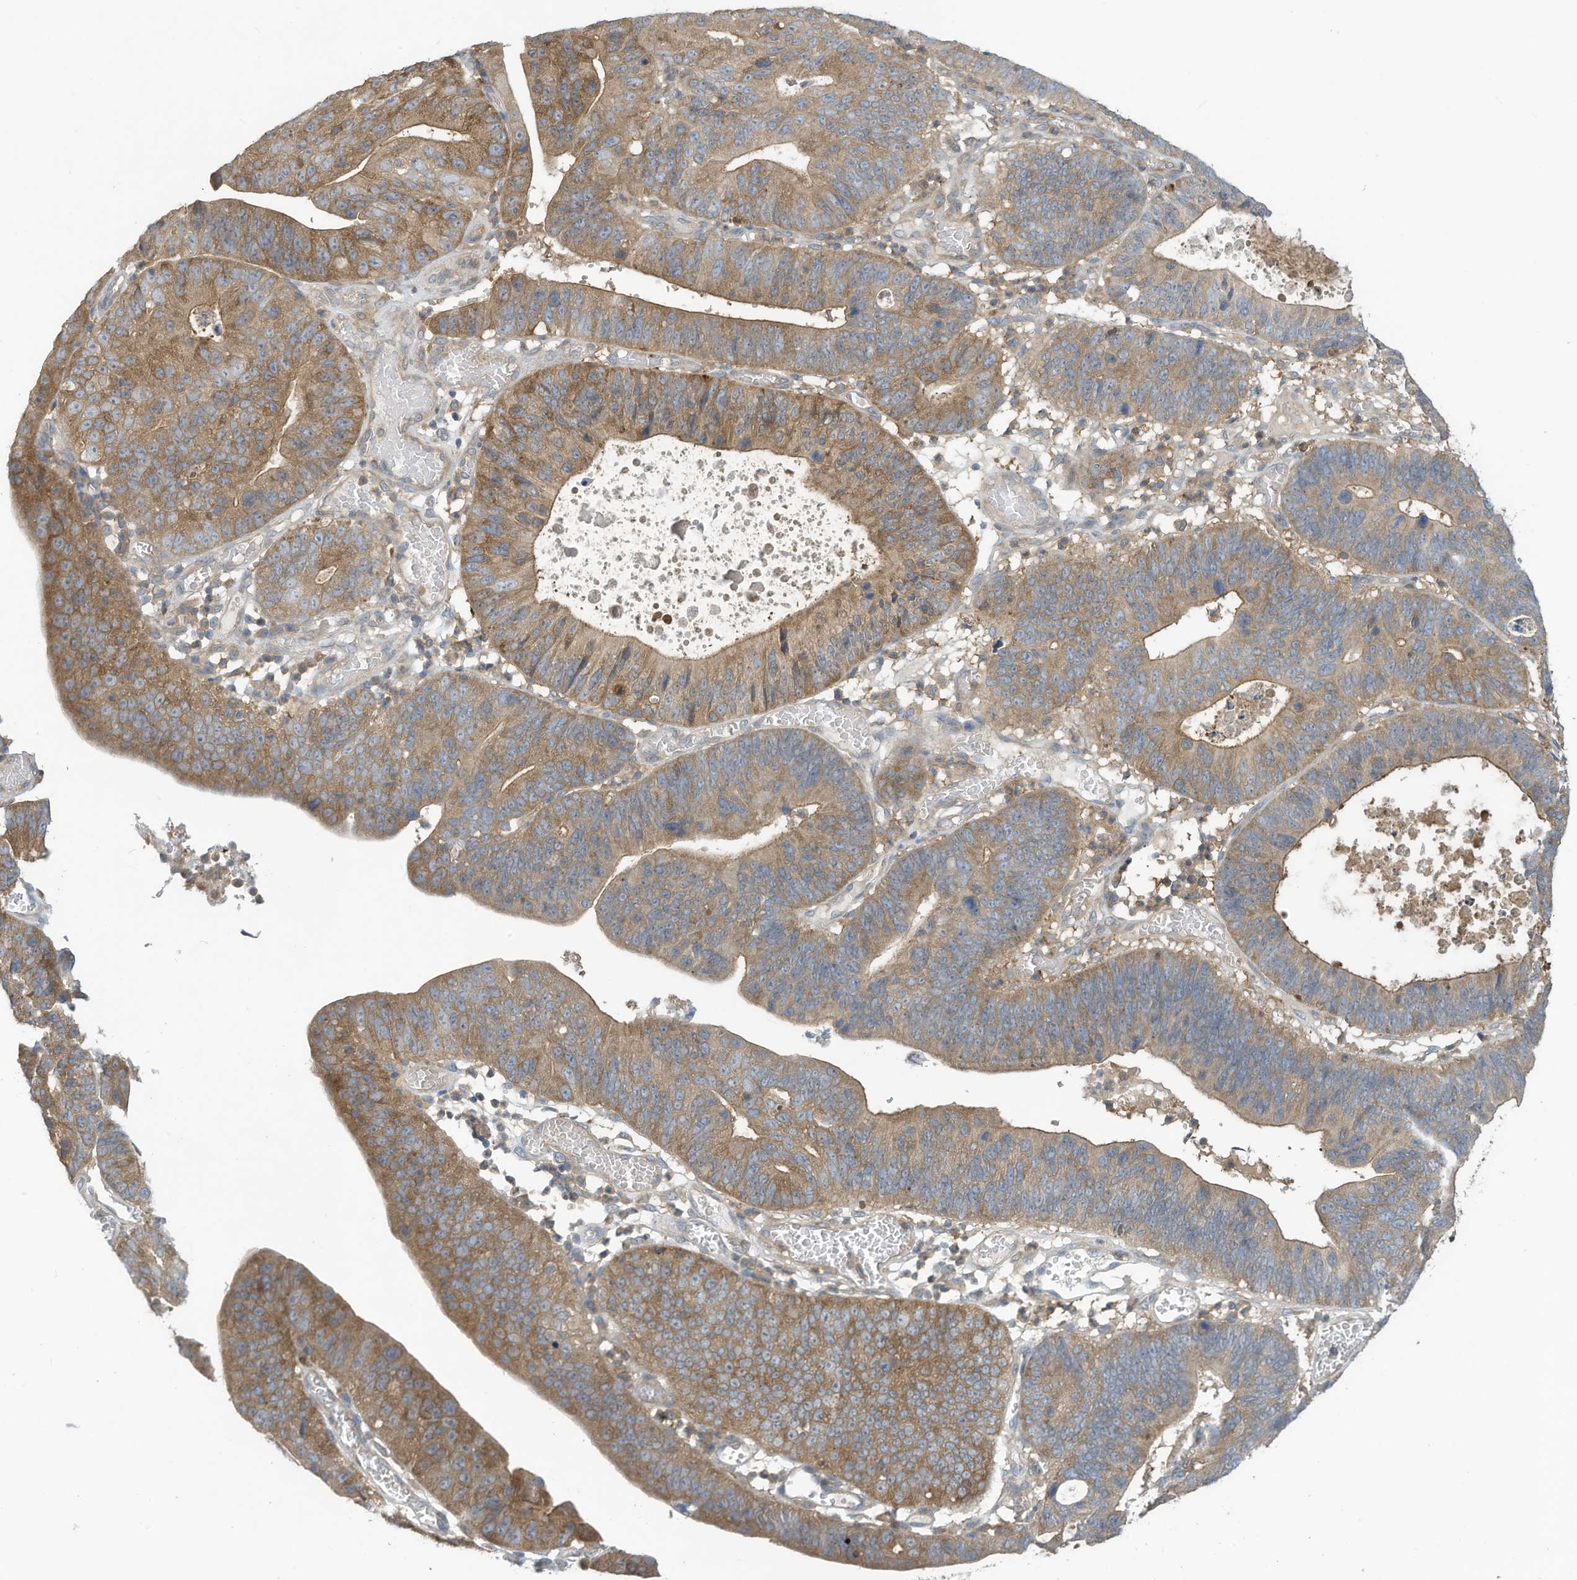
{"staining": {"intensity": "moderate", "quantity": ">75%", "location": "cytoplasmic/membranous"}, "tissue": "stomach cancer", "cell_type": "Tumor cells", "image_type": "cancer", "snomed": [{"axis": "morphology", "description": "Adenocarcinoma, NOS"}, {"axis": "topography", "description": "Stomach"}], "caption": "A micrograph of adenocarcinoma (stomach) stained for a protein demonstrates moderate cytoplasmic/membranous brown staining in tumor cells.", "gene": "ADI1", "patient": {"sex": "male", "age": 59}}